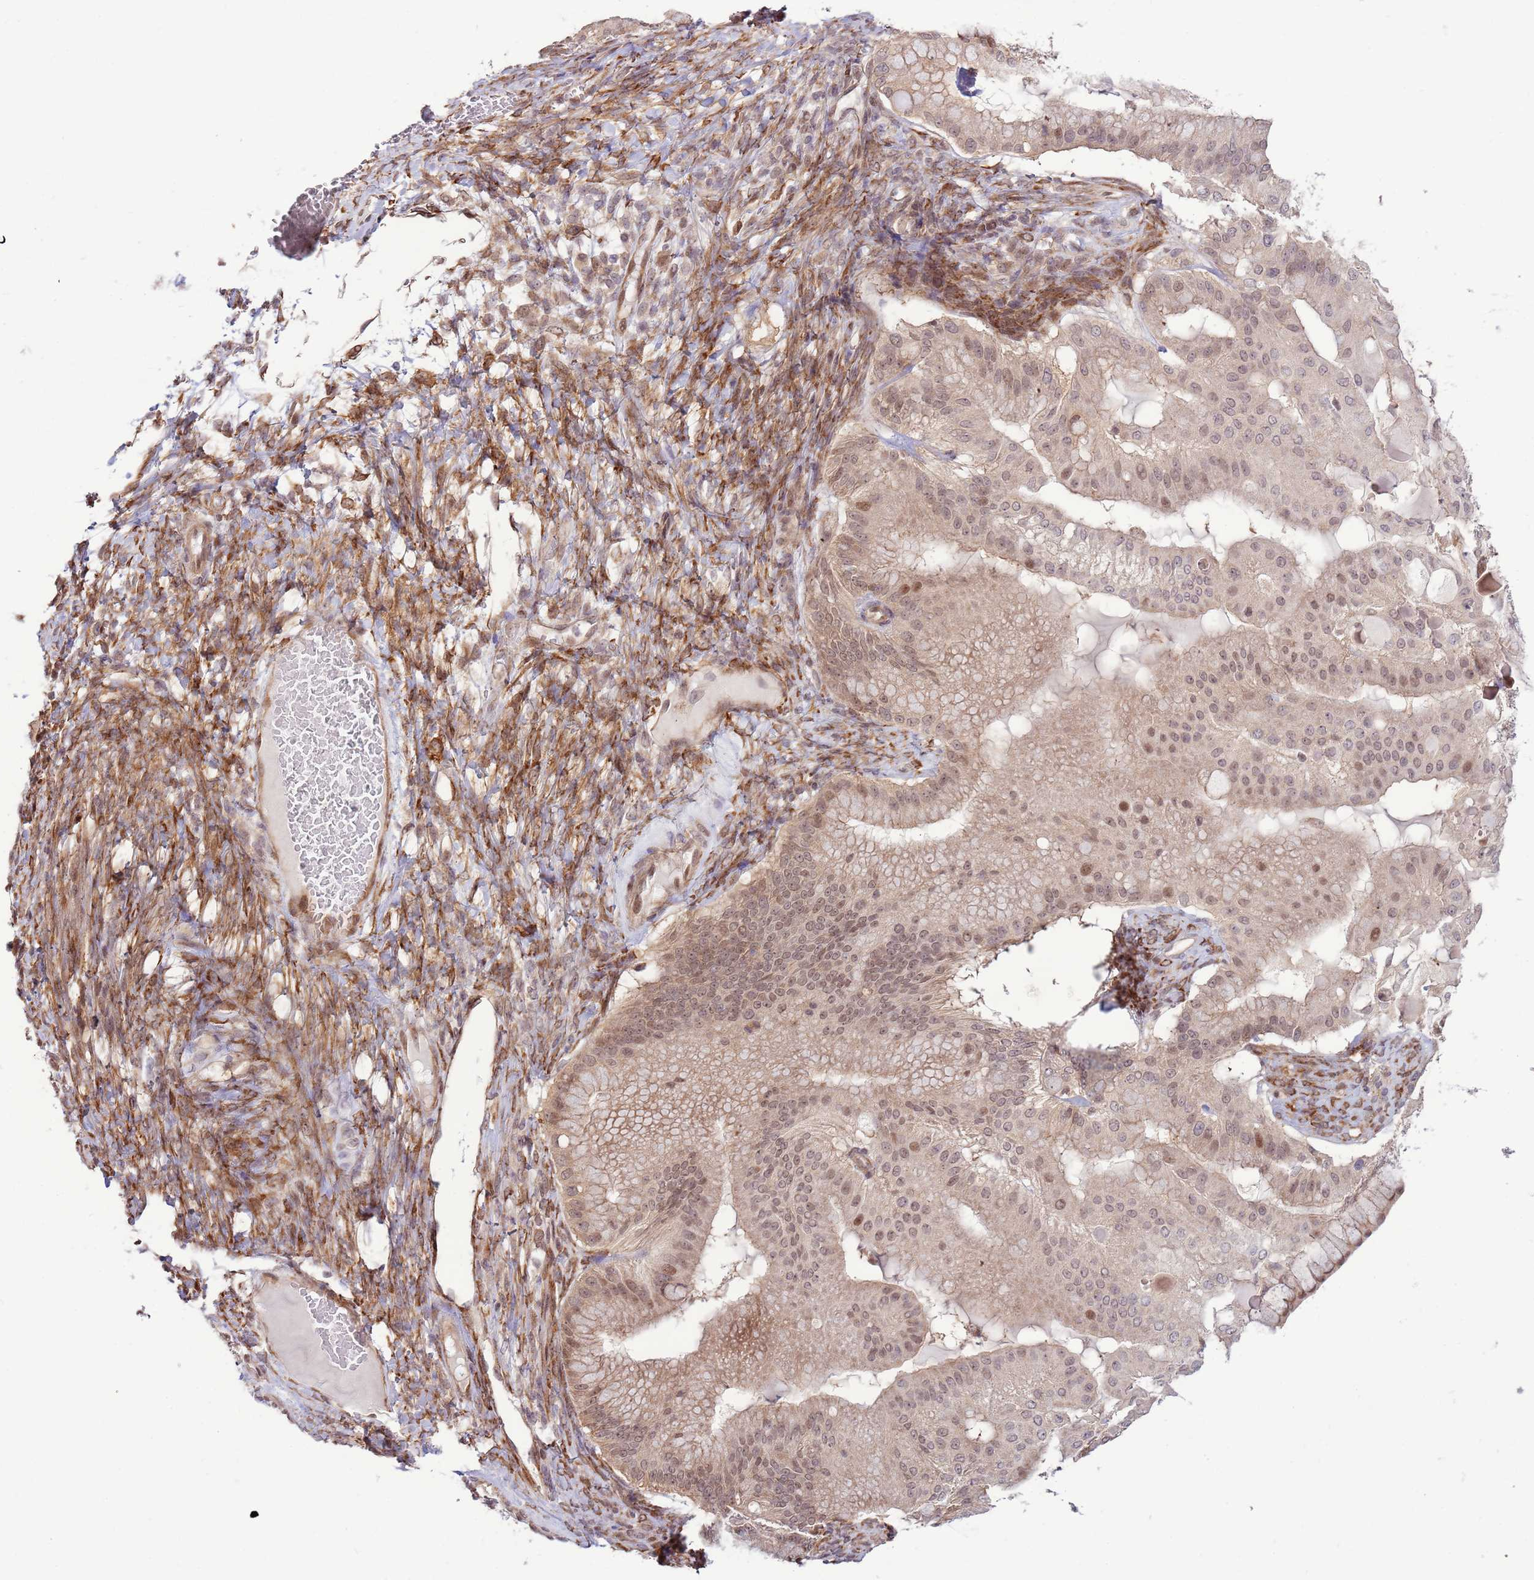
{"staining": {"intensity": "moderate", "quantity": "<25%", "location": "nuclear"}, "tissue": "ovarian cancer", "cell_type": "Tumor cells", "image_type": "cancer", "snomed": [{"axis": "morphology", "description": "Cystadenocarcinoma, mucinous, NOS"}, {"axis": "topography", "description": "Ovary"}], "caption": "Immunohistochemistry of human ovarian cancer demonstrates low levels of moderate nuclear positivity in about <25% of tumor cells.", "gene": "DCAF4", "patient": {"sex": "female", "age": 61}}